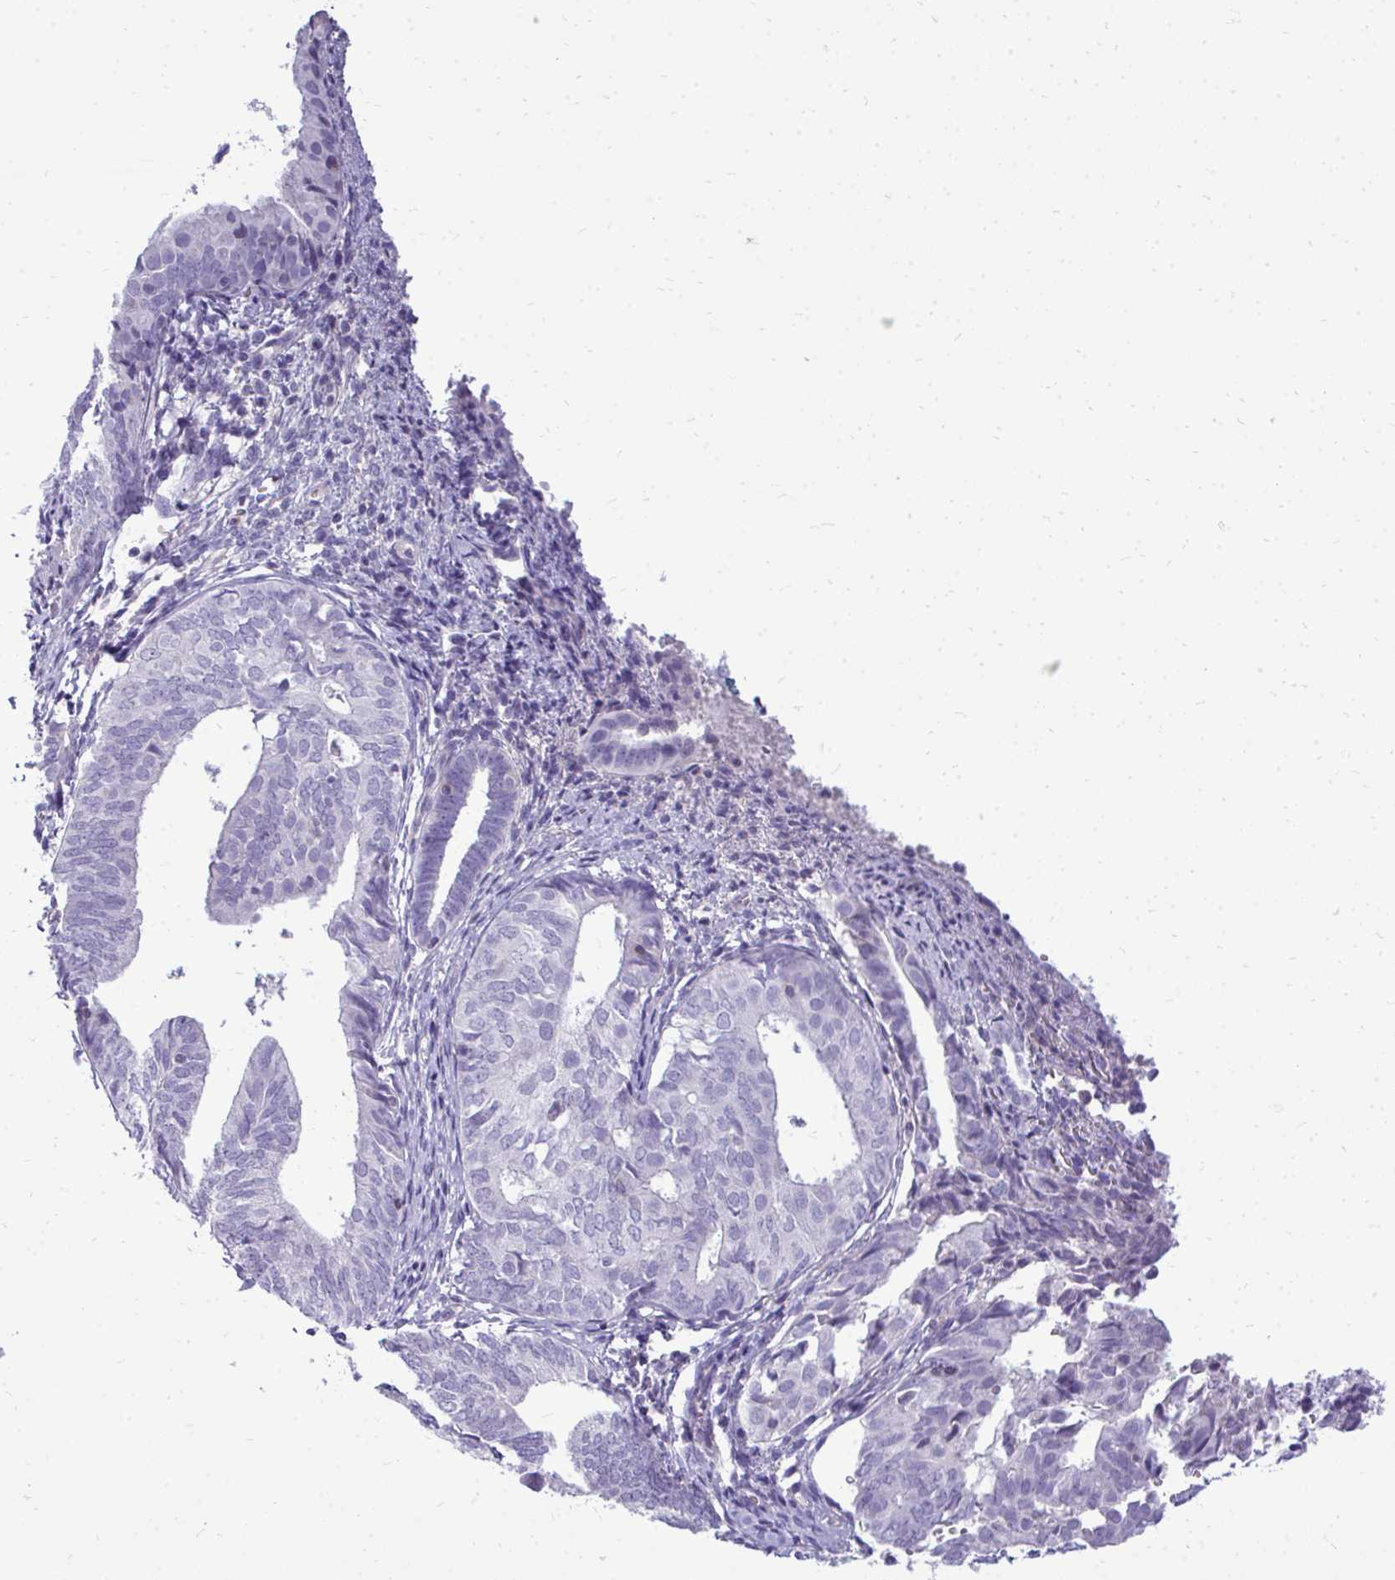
{"staining": {"intensity": "negative", "quantity": "none", "location": "none"}, "tissue": "endometrium", "cell_type": "Cells in endometrial stroma", "image_type": "normal", "snomed": [{"axis": "morphology", "description": "Normal tissue, NOS"}, {"axis": "topography", "description": "Endometrium"}], "caption": "A high-resolution histopathology image shows immunohistochemistry (IHC) staining of benign endometrium, which exhibits no significant expression in cells in endometrial stroma.", "gene": "FABP3", "patient": {"sex": "female", "age": 50}}